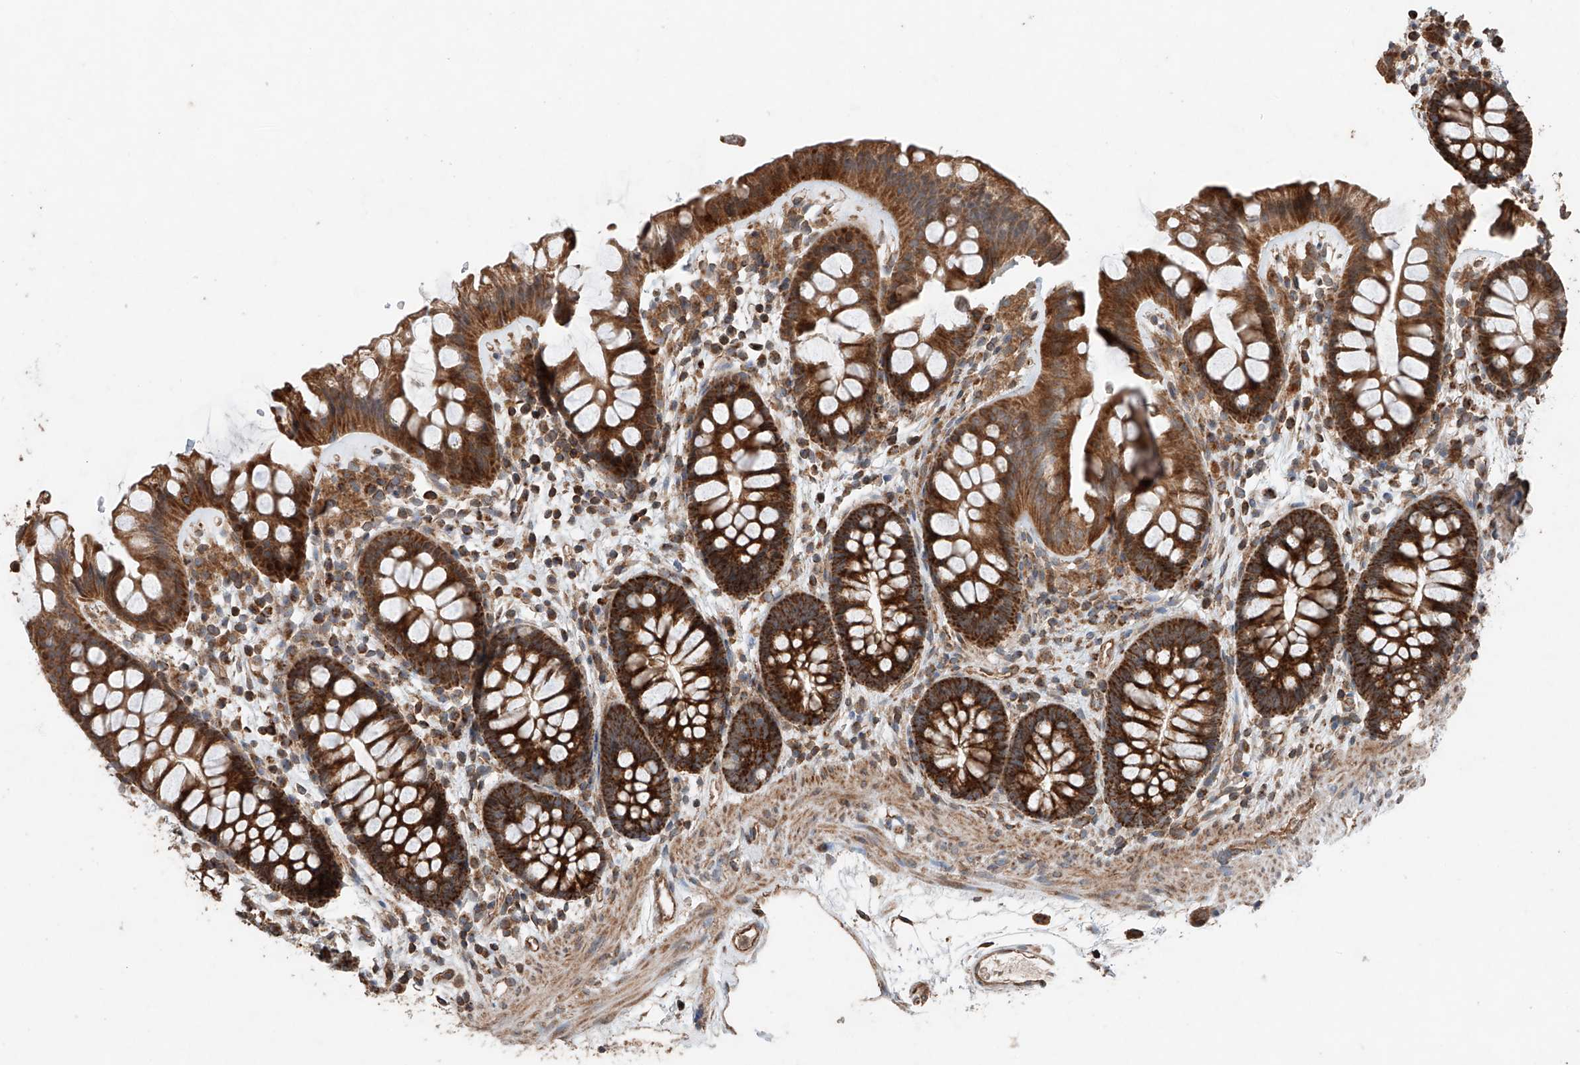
{"staining": {"intensity": "strong", "quantity": ">75%", "location": "cytoplasmic/membranous"}, "tissue": "colon", "cell_type": "Endothelial cells", "image_type": "normal", "snomed": [{"axis": "morphology", "description": "Normal tissue, NOS"}, {"axis": "topography", "description": "Colon"}], "caption": "Protein expression analysis of unremarkable human colon reveals strong cytoplasmic/membranous positivity in approximately >75% of endothelial cells. (DAB (3,3'-diaminobenzidine) = brown stain, brightfield microscopy at high magnification).", "gene": "AP4B1", "patient": {"sex": "female", "age": 62}}